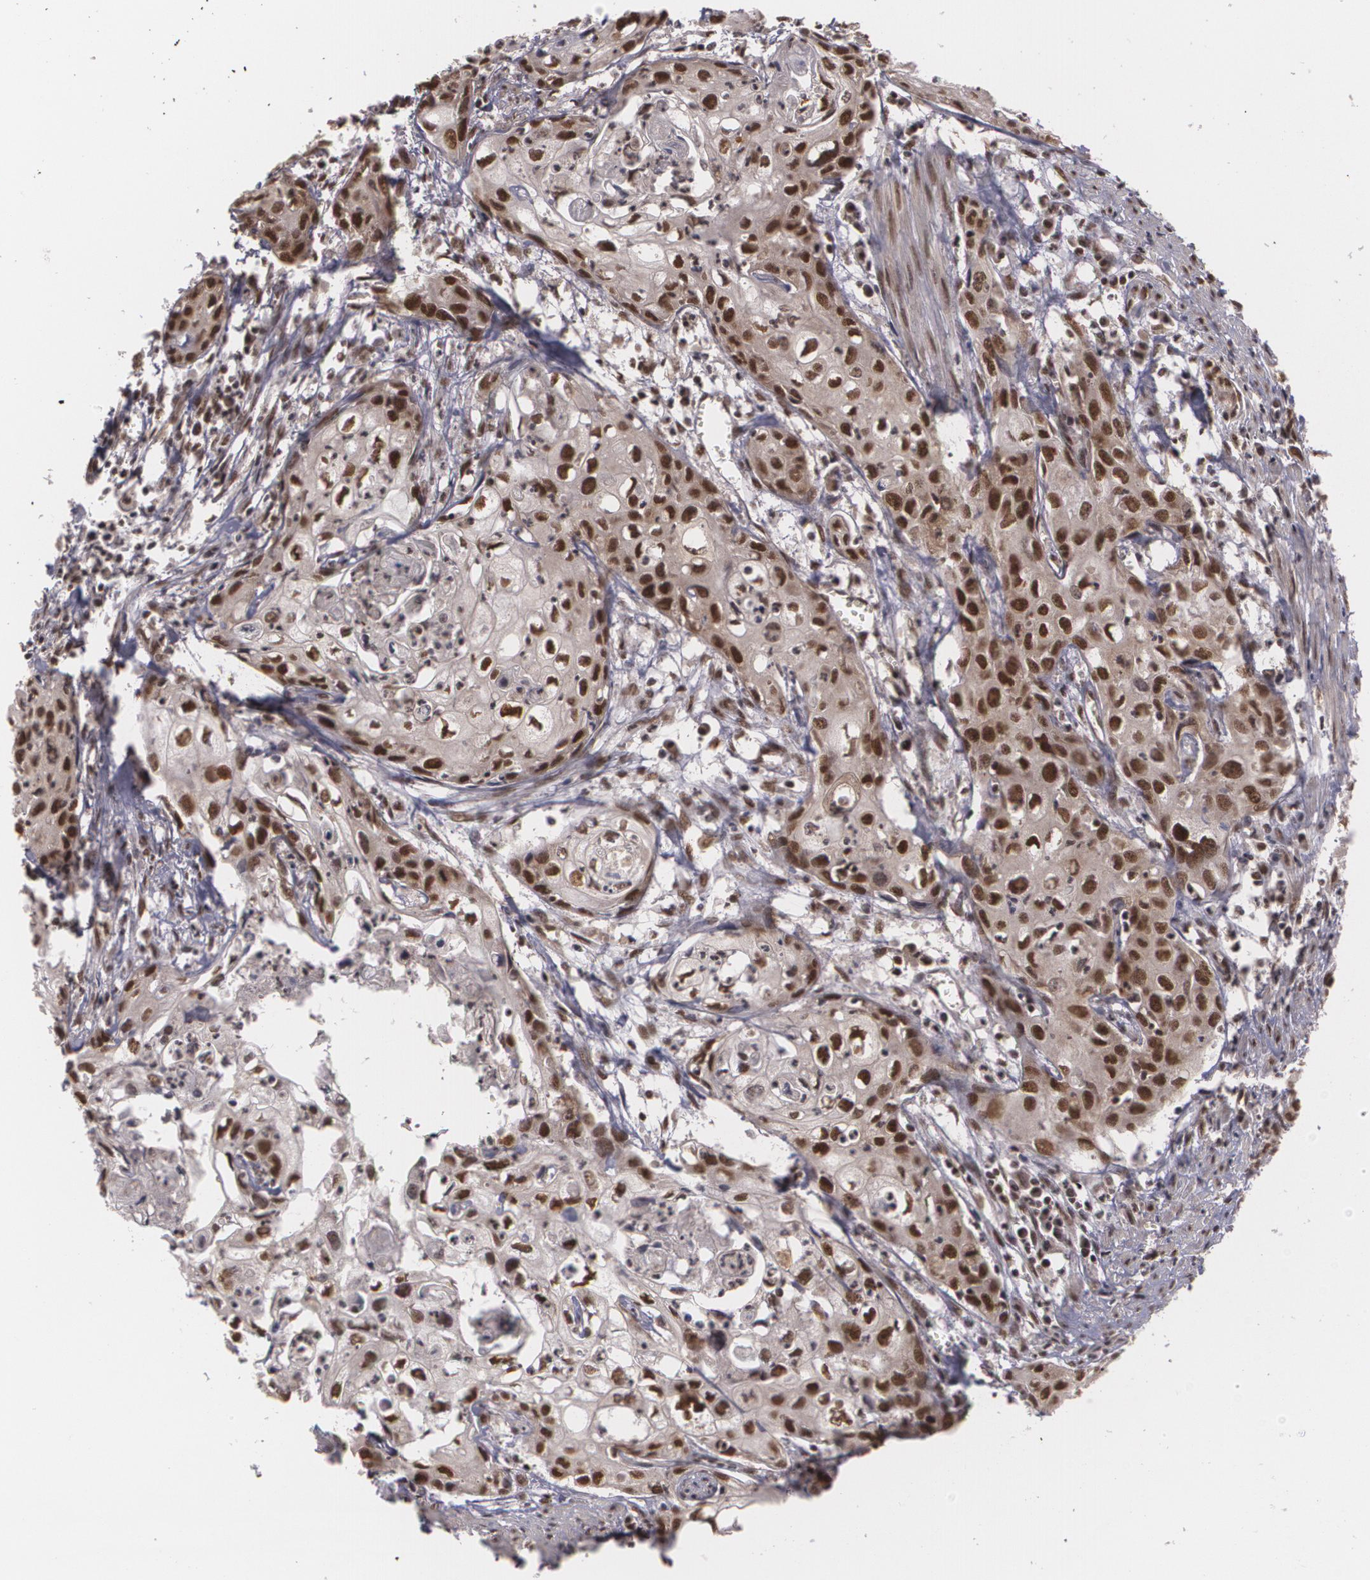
{"staining": {"intensity": "strong", "quantity": ">75%", "location": "nuclear"}, "tissue": "urothelial cancer", "cell_type": "Tumor cells", "image_type": "cancer", "snomed": [{"axis": "morphology", "description": "Urothelial carcinoma, High grade"}, {"axis": "topography", "description": "Urinary bladder"}], "caption": "Immunohistochemistry (IHC) of urothelial carcinoma (high-grade) displays high levels of strong nuclear staining in approximately >75% of tumor cells.", "gene": "RXRB", "patient": {"sex": "male", "age": 54}}